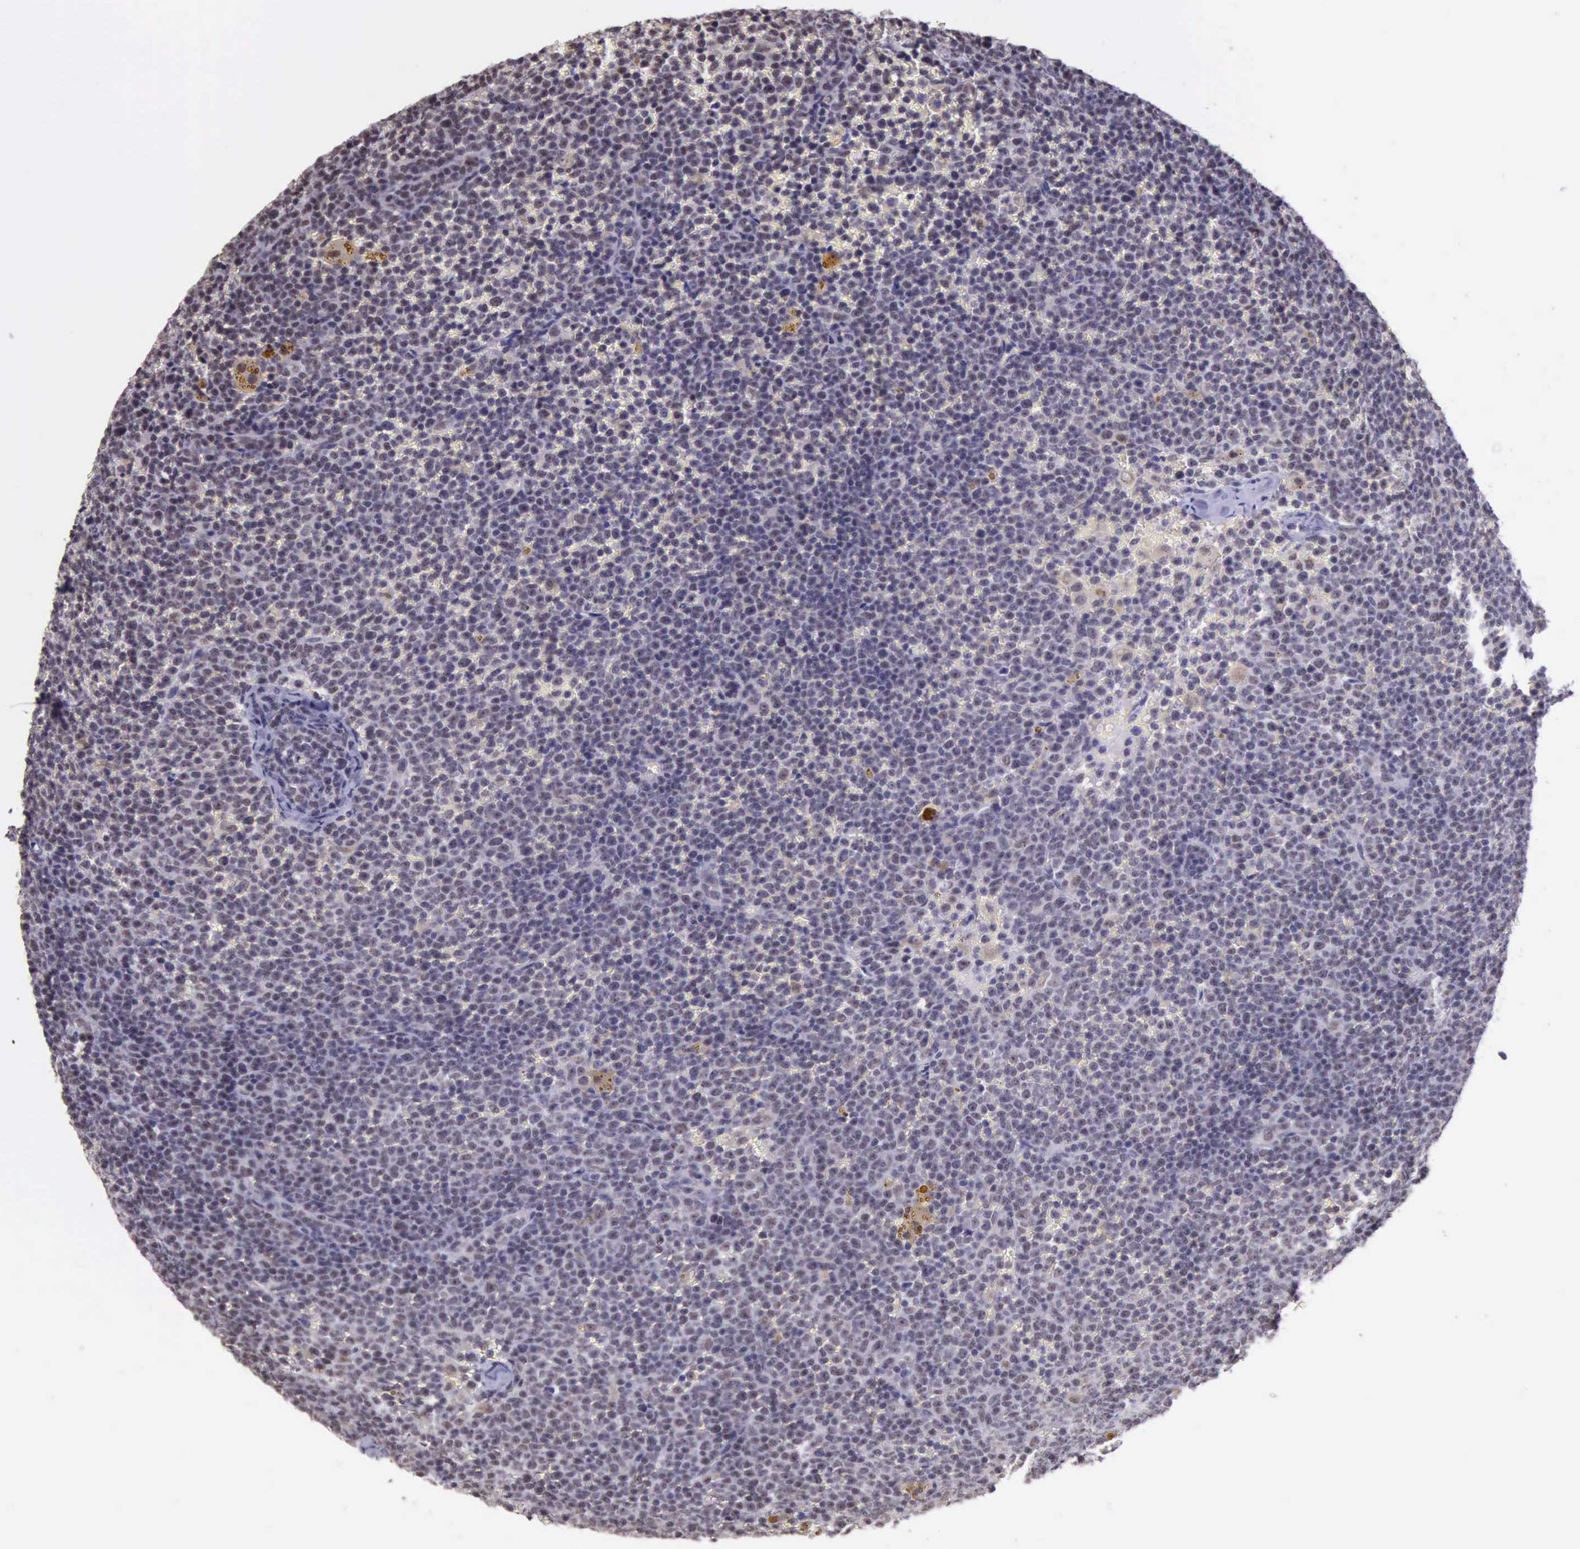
{"staining": {"intensity": "weak", "quantity": ">75%", "location": "nuclear"}, "tissue": "lymphoma", "cell_type": "Tumor cells", "image_type": "cancer", "snomed": [{"axis": "morphology", "description": "Malignant lymphoma, non-Hodgkin's type, Low grade"}, {"axis": "topography", "description": "Lymph node"}], "caption": "High-power microscopy captured an immunohistochemistry (IHC) histopathology image of low-grade malignant lymphoma, non-Hodgkin's type, revealing weak nuclear expression in about >75% of tumor cells.", "gene": "PRPF39", "patient": {"sex": "male", "age": 50}}